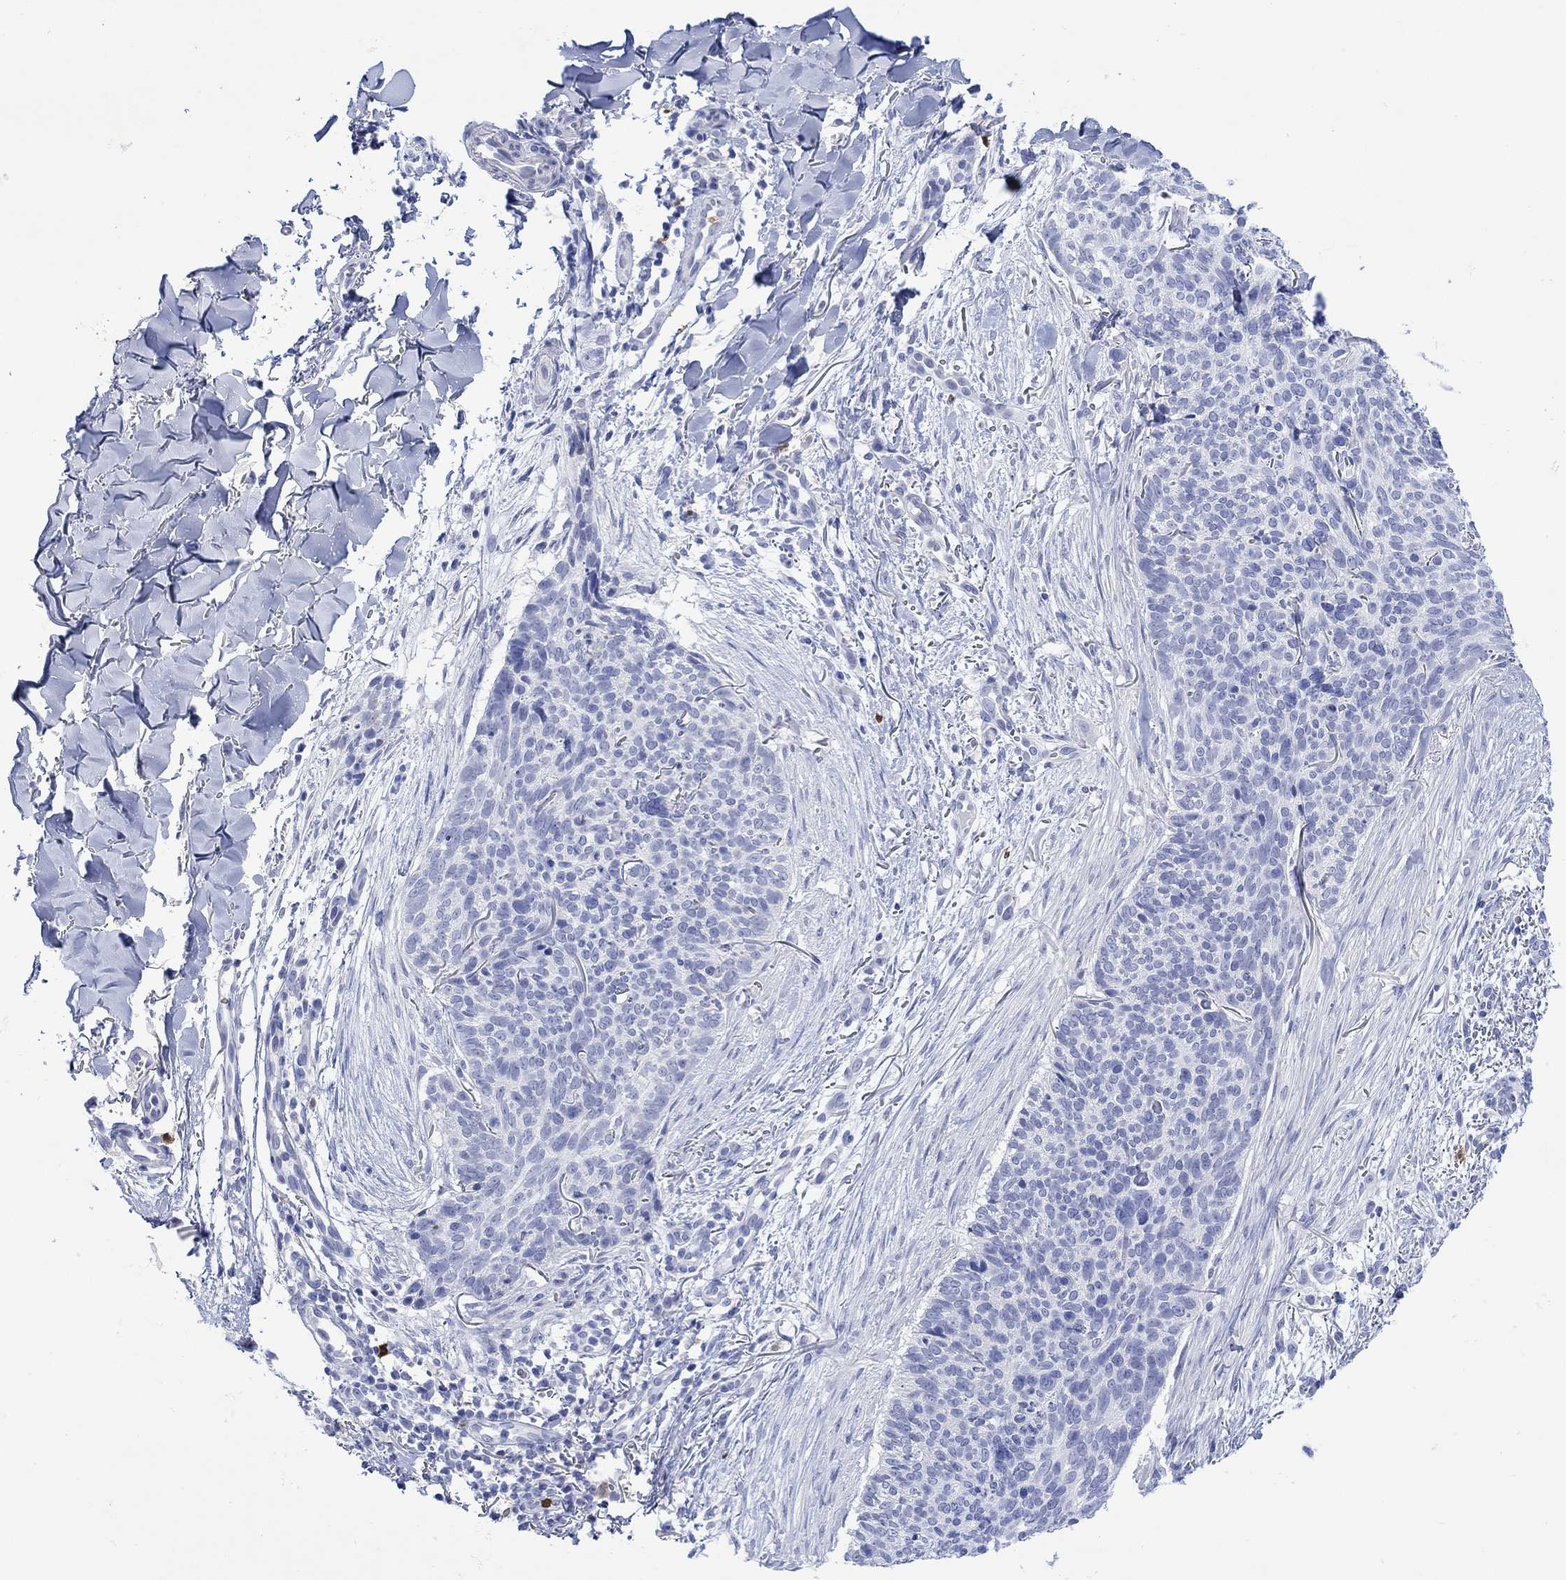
{"staining": {"intensity": "negative", "quantity": "none", "location": "none"}, "tissue": "skin cancer", "cell_type": "Tumor cells", "image_type": "cancer", "snomed": [{"axis": "morphology", "description": "Basal cell carcinoma"}, {"axis": "topography", "description": "Skin"}], "caption": "Immunohistochemistry photomicrograph of neoplastic tissue: skin cancer (basal cell carcinoma) stained with DAB exhibits no significant protein positivity in tumor cells.", "gene": "LINGO3", "patient": {"sex": "male", "age": 64}}